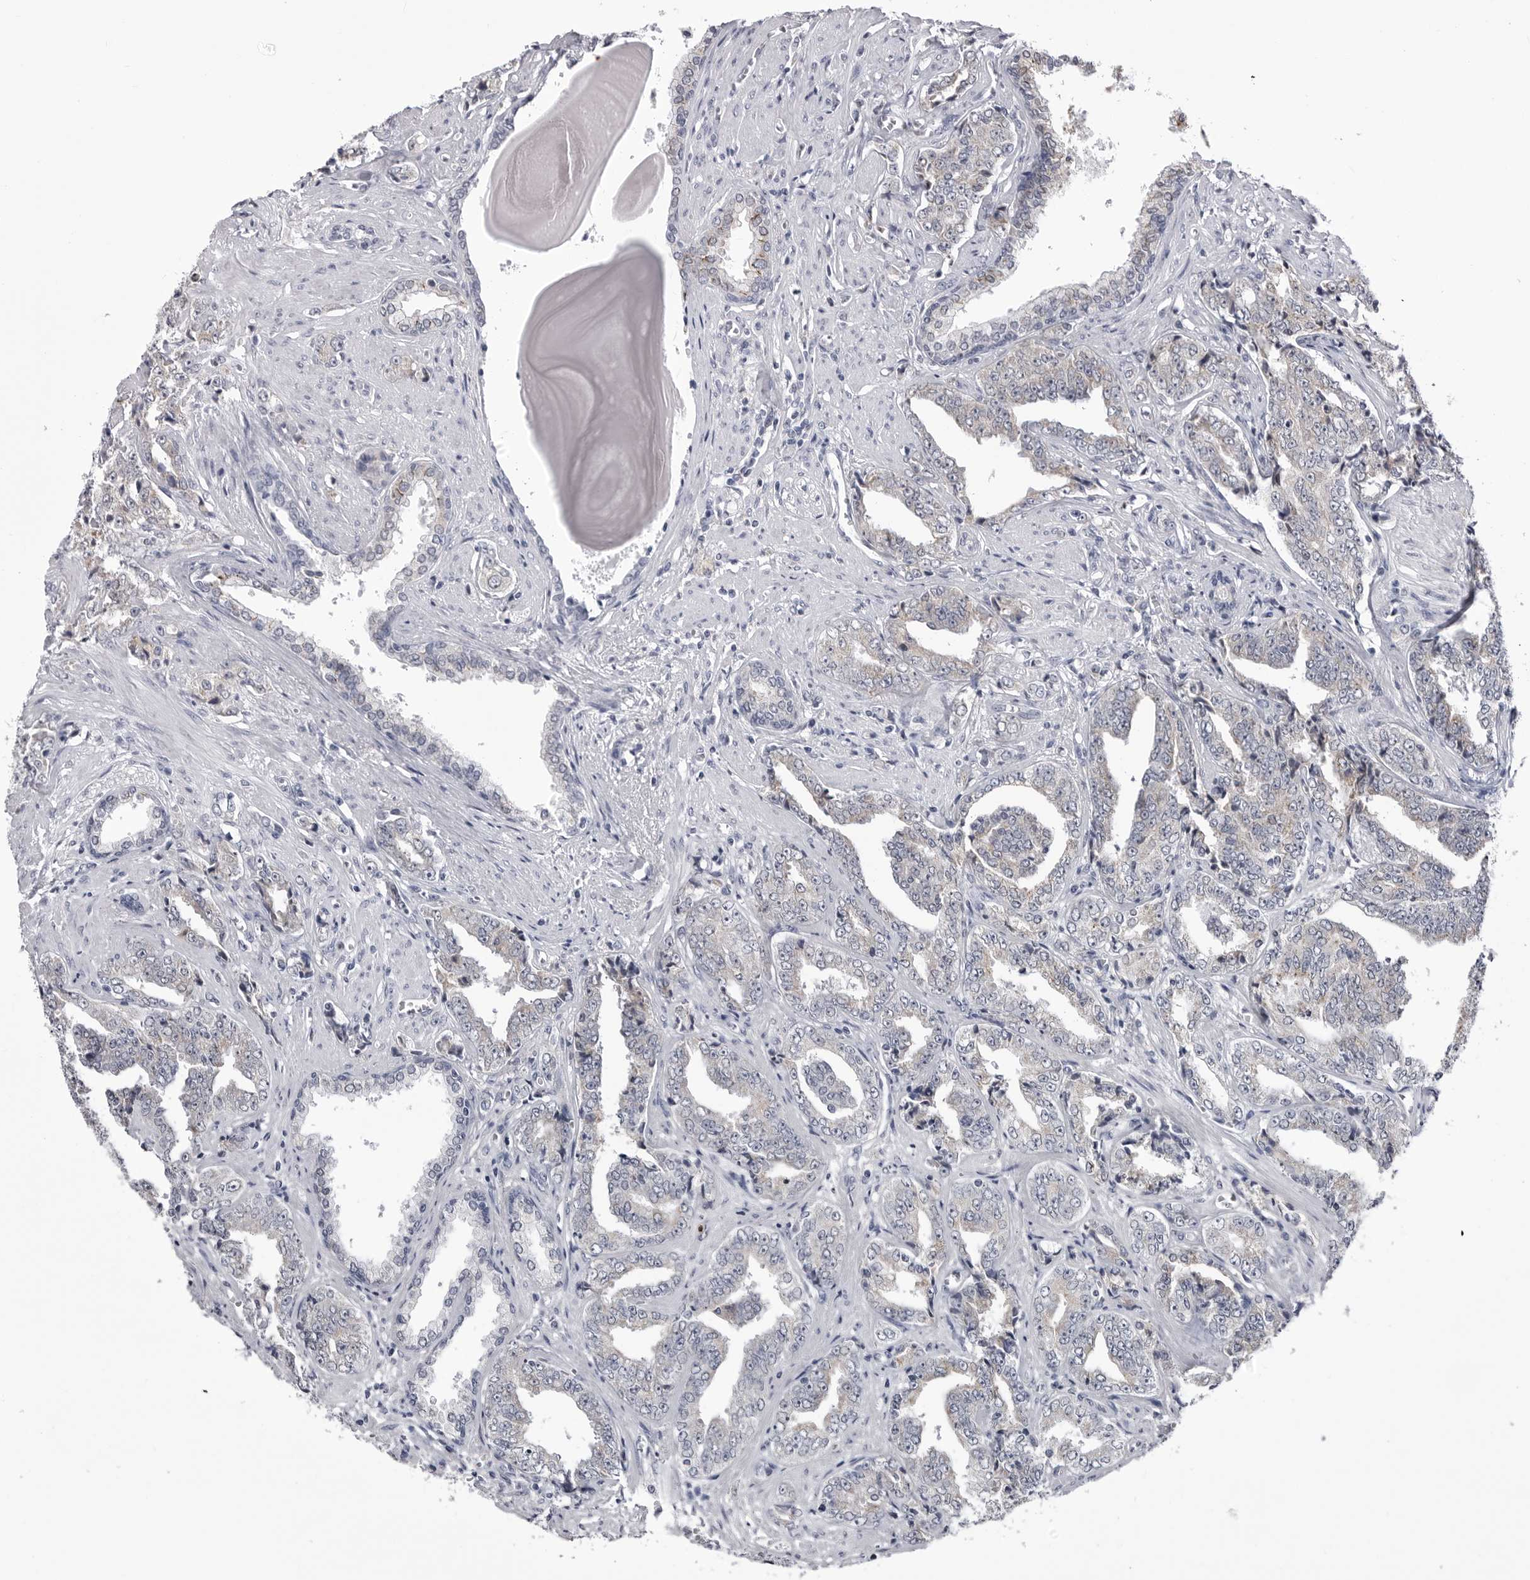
{"staining": {"intensity": "negative", "quantity": "none", "location": "none"}, "tissue": "prostate cancer", "cell_type": "Tumor cells", "image_type": "cancer", "snomed": [{"axis": "morphology", "description": "Adenocarcinoma, High grade"}, {"axis": "topography", "description": "Prostate"}], "caption": "DAB immunohistochemical staining of adenocarcinoma (high-grade) (prostate) reveals no significant expression in tumor cells.", "gene": "STAP2", "patient": {"sex": "male", "age": 71}}